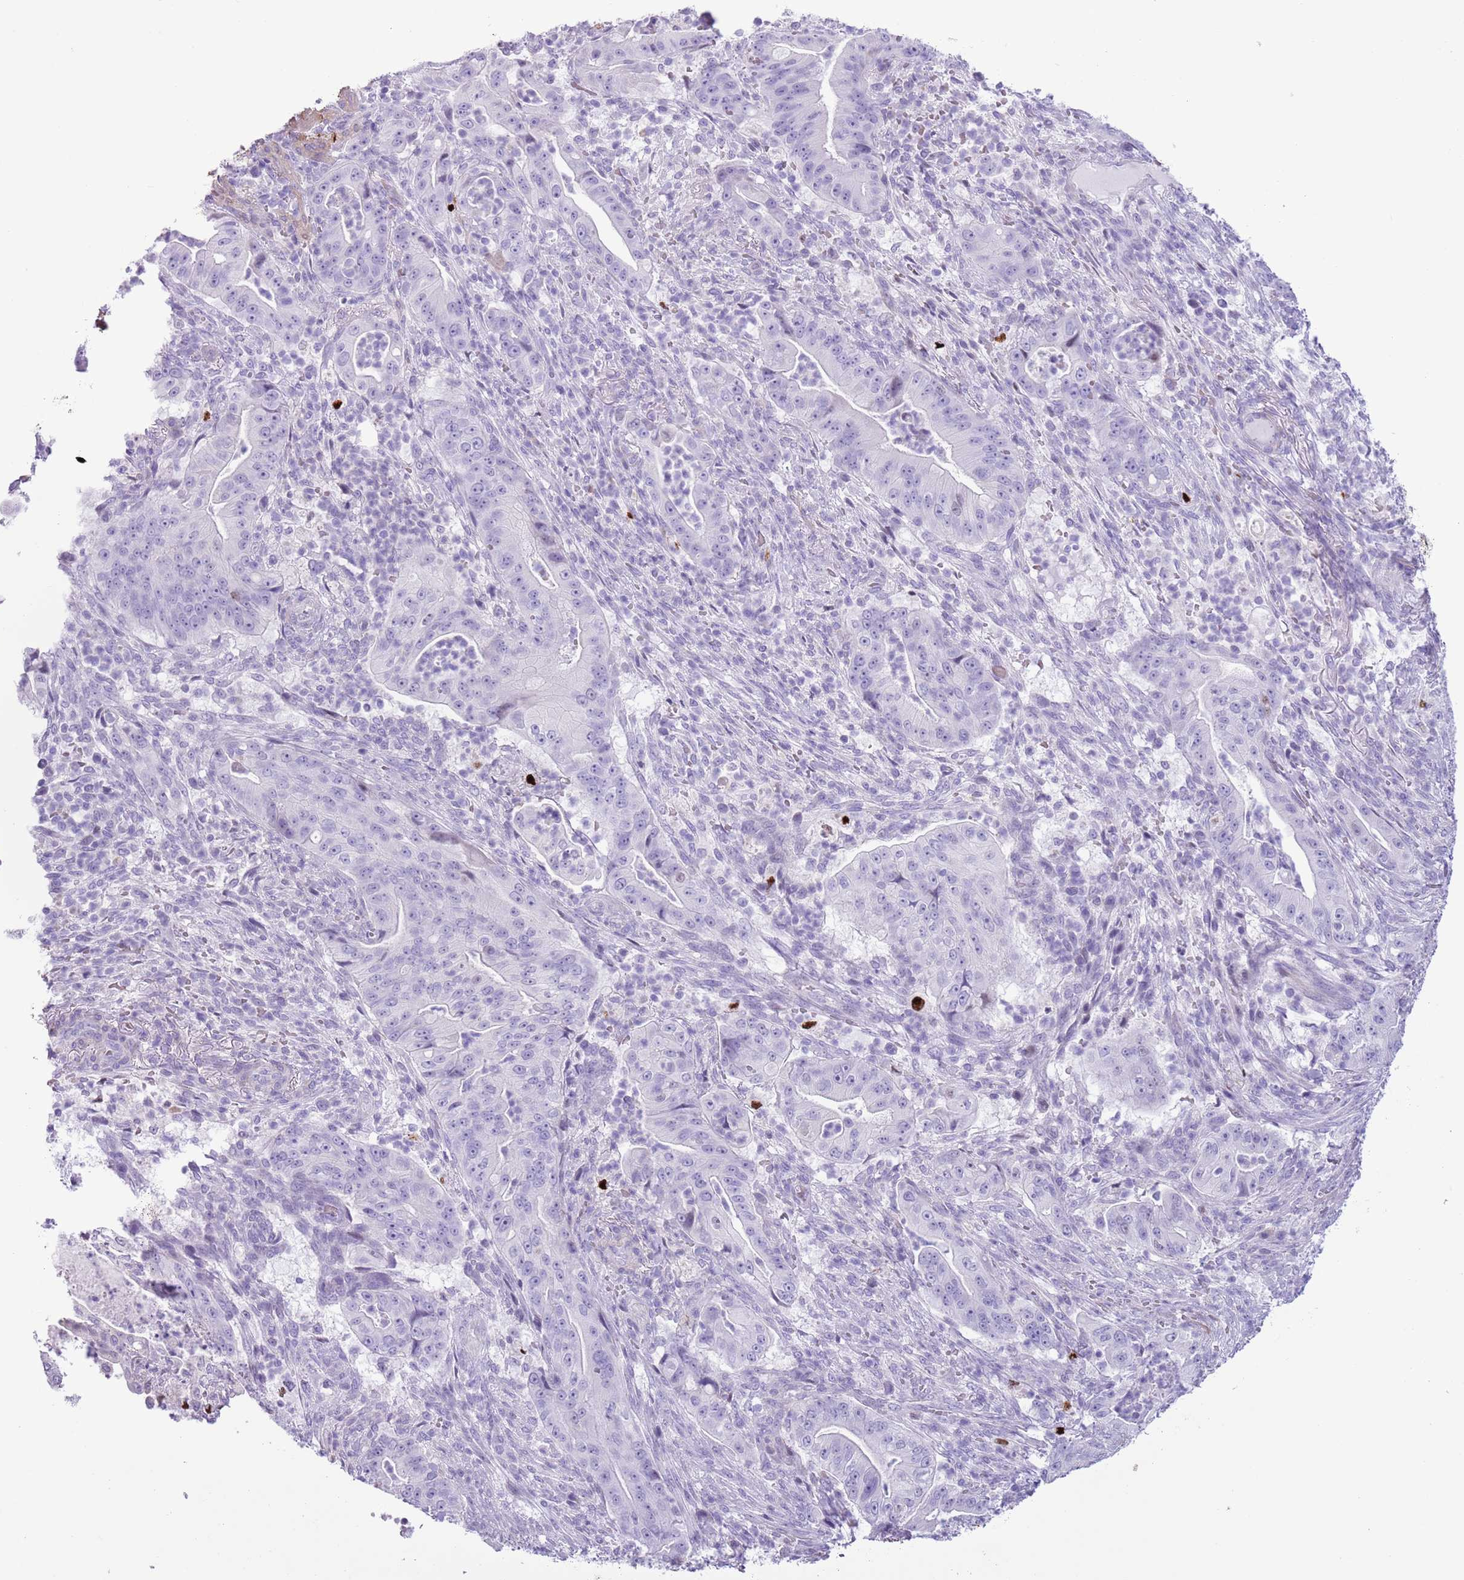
{"staining": {"intensity": "negative", "quantity": "none", "location": "none"}, "tissue": "pancreatic cancer", "cell_type": "Tumor cells", "image_type": "cancer", "snomed": [{"axis": "morphology", "description": "Adenocarcinoma, NOS"}, {"axis": "topography", "description": "Pancreas"}], "caption": "DAB immunohistochemical staining of human pancreatic adenocarcinoma demonstrates no significant expression in tumor cells. Nuclei are stained in blue.", "gene": "SLC7A14", "patient": {"sex": "male", "age": 71}}